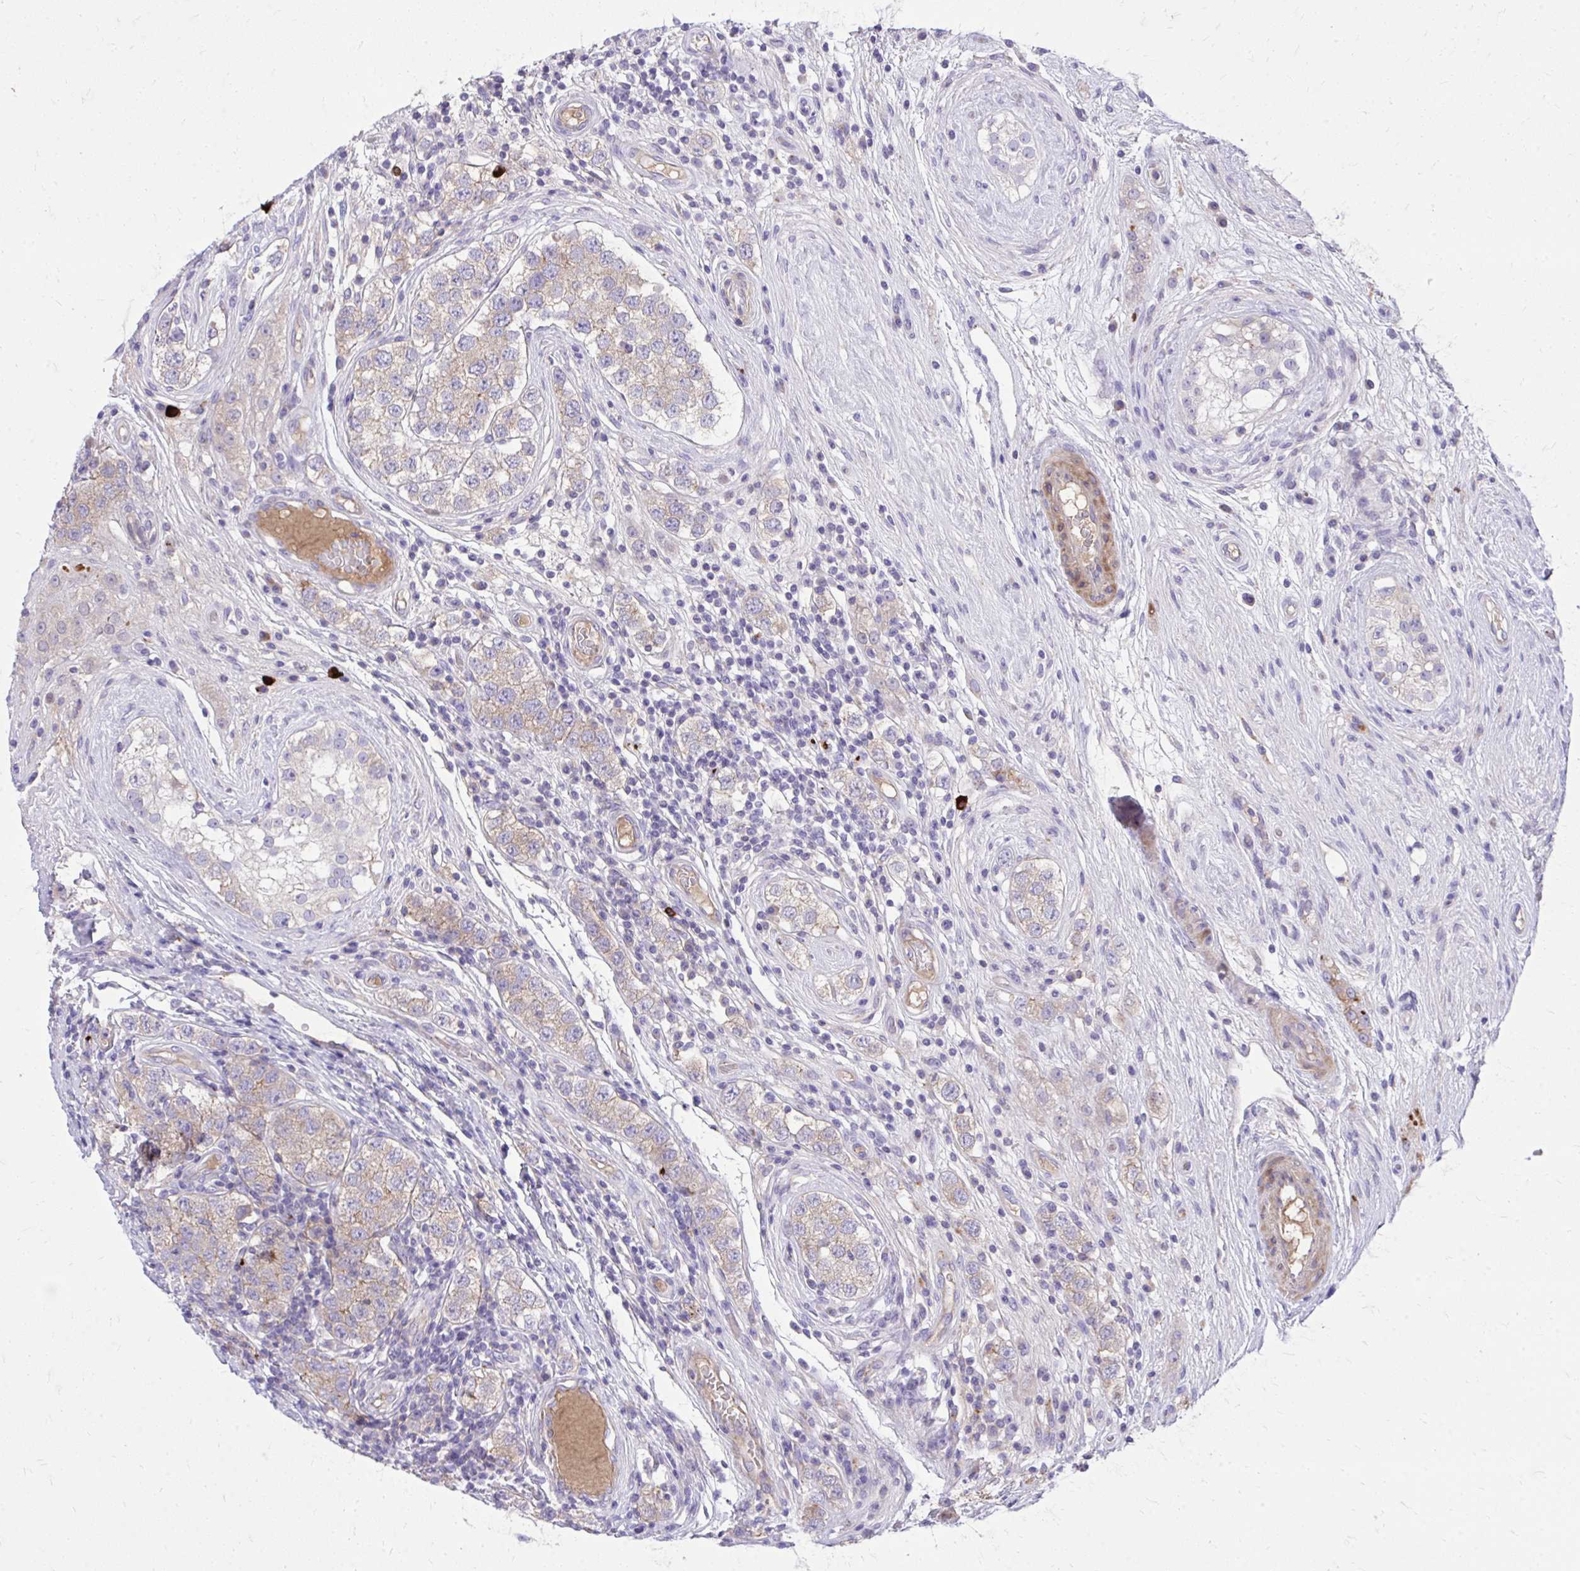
{"staining": {"intensity": "weak", "quantity": "<25%", "location": "cytoplasmic/membranous"}, "tissue": "testis cancer", "cell_type": "Tumor cells", "image_type": "cancer", "snomed": [{"axis": "morphology", "description": "Seminoma, NOS"}, {"axis": "topography", "description": "Testis"}], "caption": "This is an immunohistochemistry histopathology image of human seminoma (testis). There is no staining in tumor cells.", "gene": "TP53I11", "patient": {"sex": "male", "age": 34}}